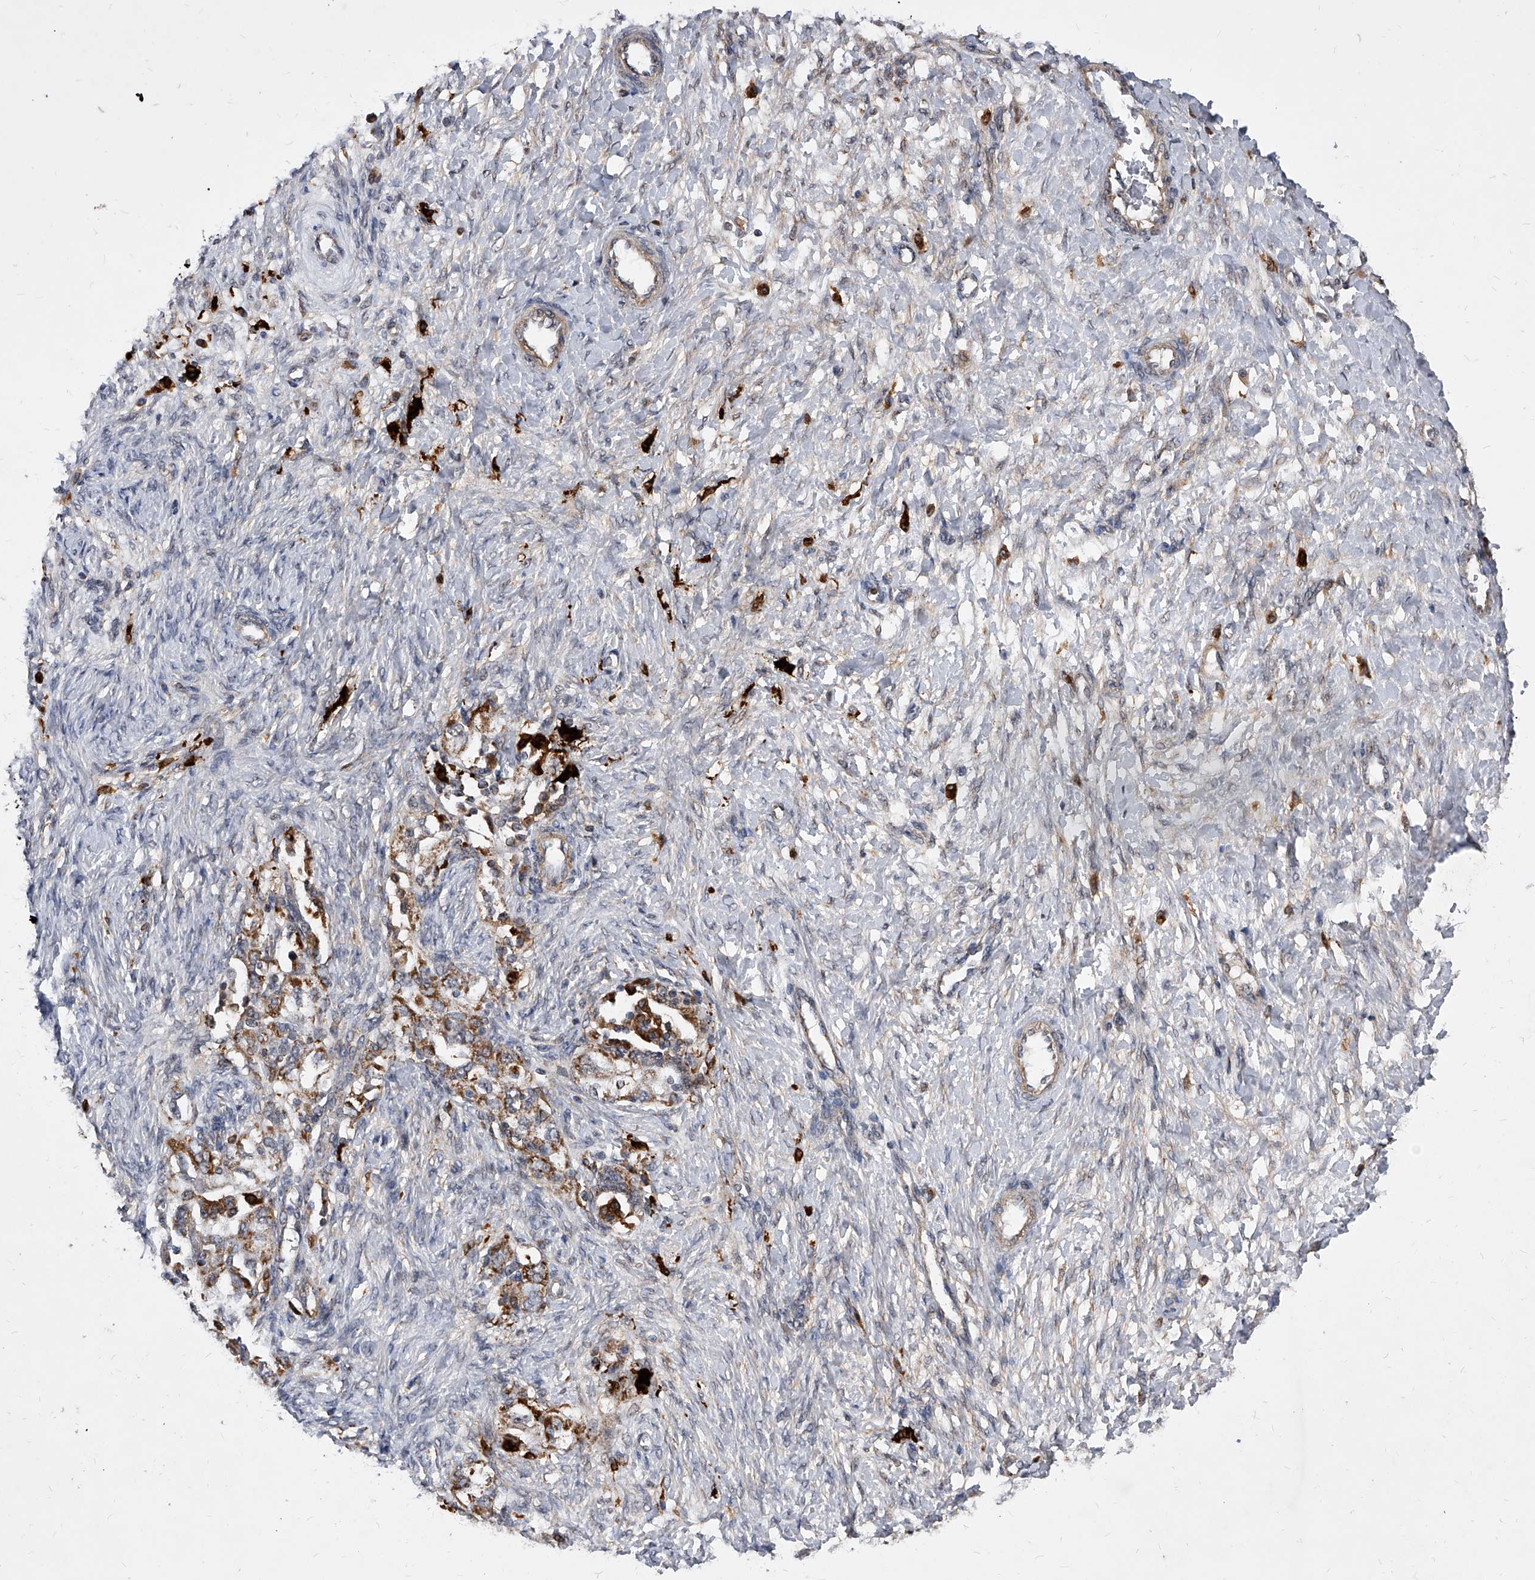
{"staining": {"intensity": "moderate", "quantity": ">75%", "location": "cytoplasmic/membranous"}, "tissue": "ovarian cancer", "cell_type": "Tumor cells", "image_type": "cancer", "snomed": [{"axis": "morphology", "description": "Carcinoma, NOS"}, {"axis": "morphology", "description": "Cystadenocarcinoma, serous, NOS"}, {"axis": "topography", "description": "Ovary"}], "caption": "IHC (DAB (3,3'-diaminobenzidine)) staining of human serous cystadenocarcinoma (ovarian) exhibits moderate cytoplasmic/membranous protein expression in approximately >75% of tumor cells. The protein is stained brown, and the nuclei are stained in blue (DAB IHC with brightfield microscopy, high magnification).", "gene": "SOBP", "patient": {"sex": "female", "age": 69}}